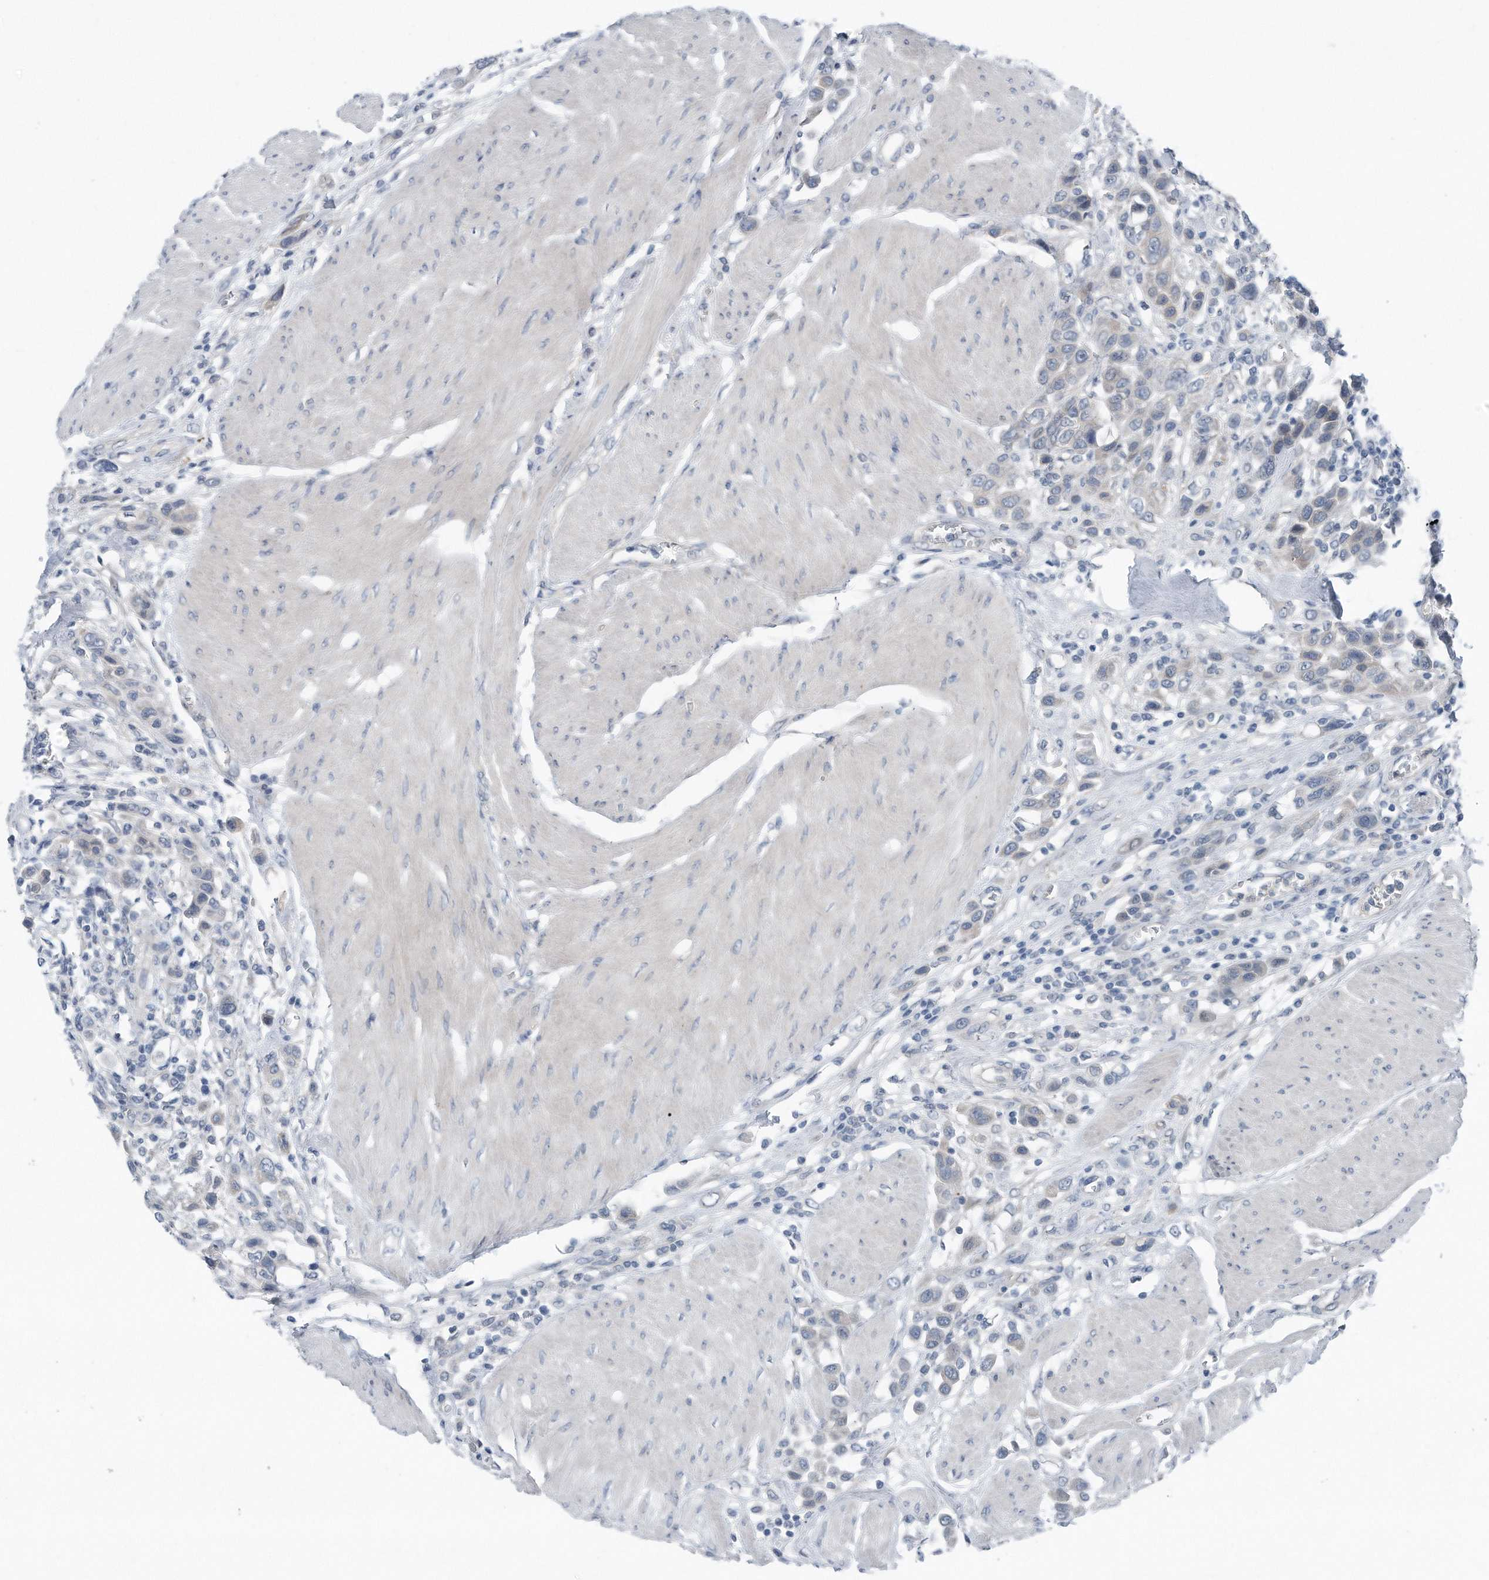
{"staining": {"intensity": "negative", "quantity": "none", "location": "none"}, "tissue": "urothelial cancer", "cell_type": "Tumor cells", "image_type": "cancer", "snomed": [{"axis": "morphology", "description": "Urothelial carcinoma, High grade"}, {"axis": "topography", "description": "Urinary bladder"}], "caption": "Immunohistochemical staining of high-grade urothelial carcinoma reveals no significant positivity in tumor cells.", "gene": "YRDC", "patient": {"sex": "male", "age": 50}}